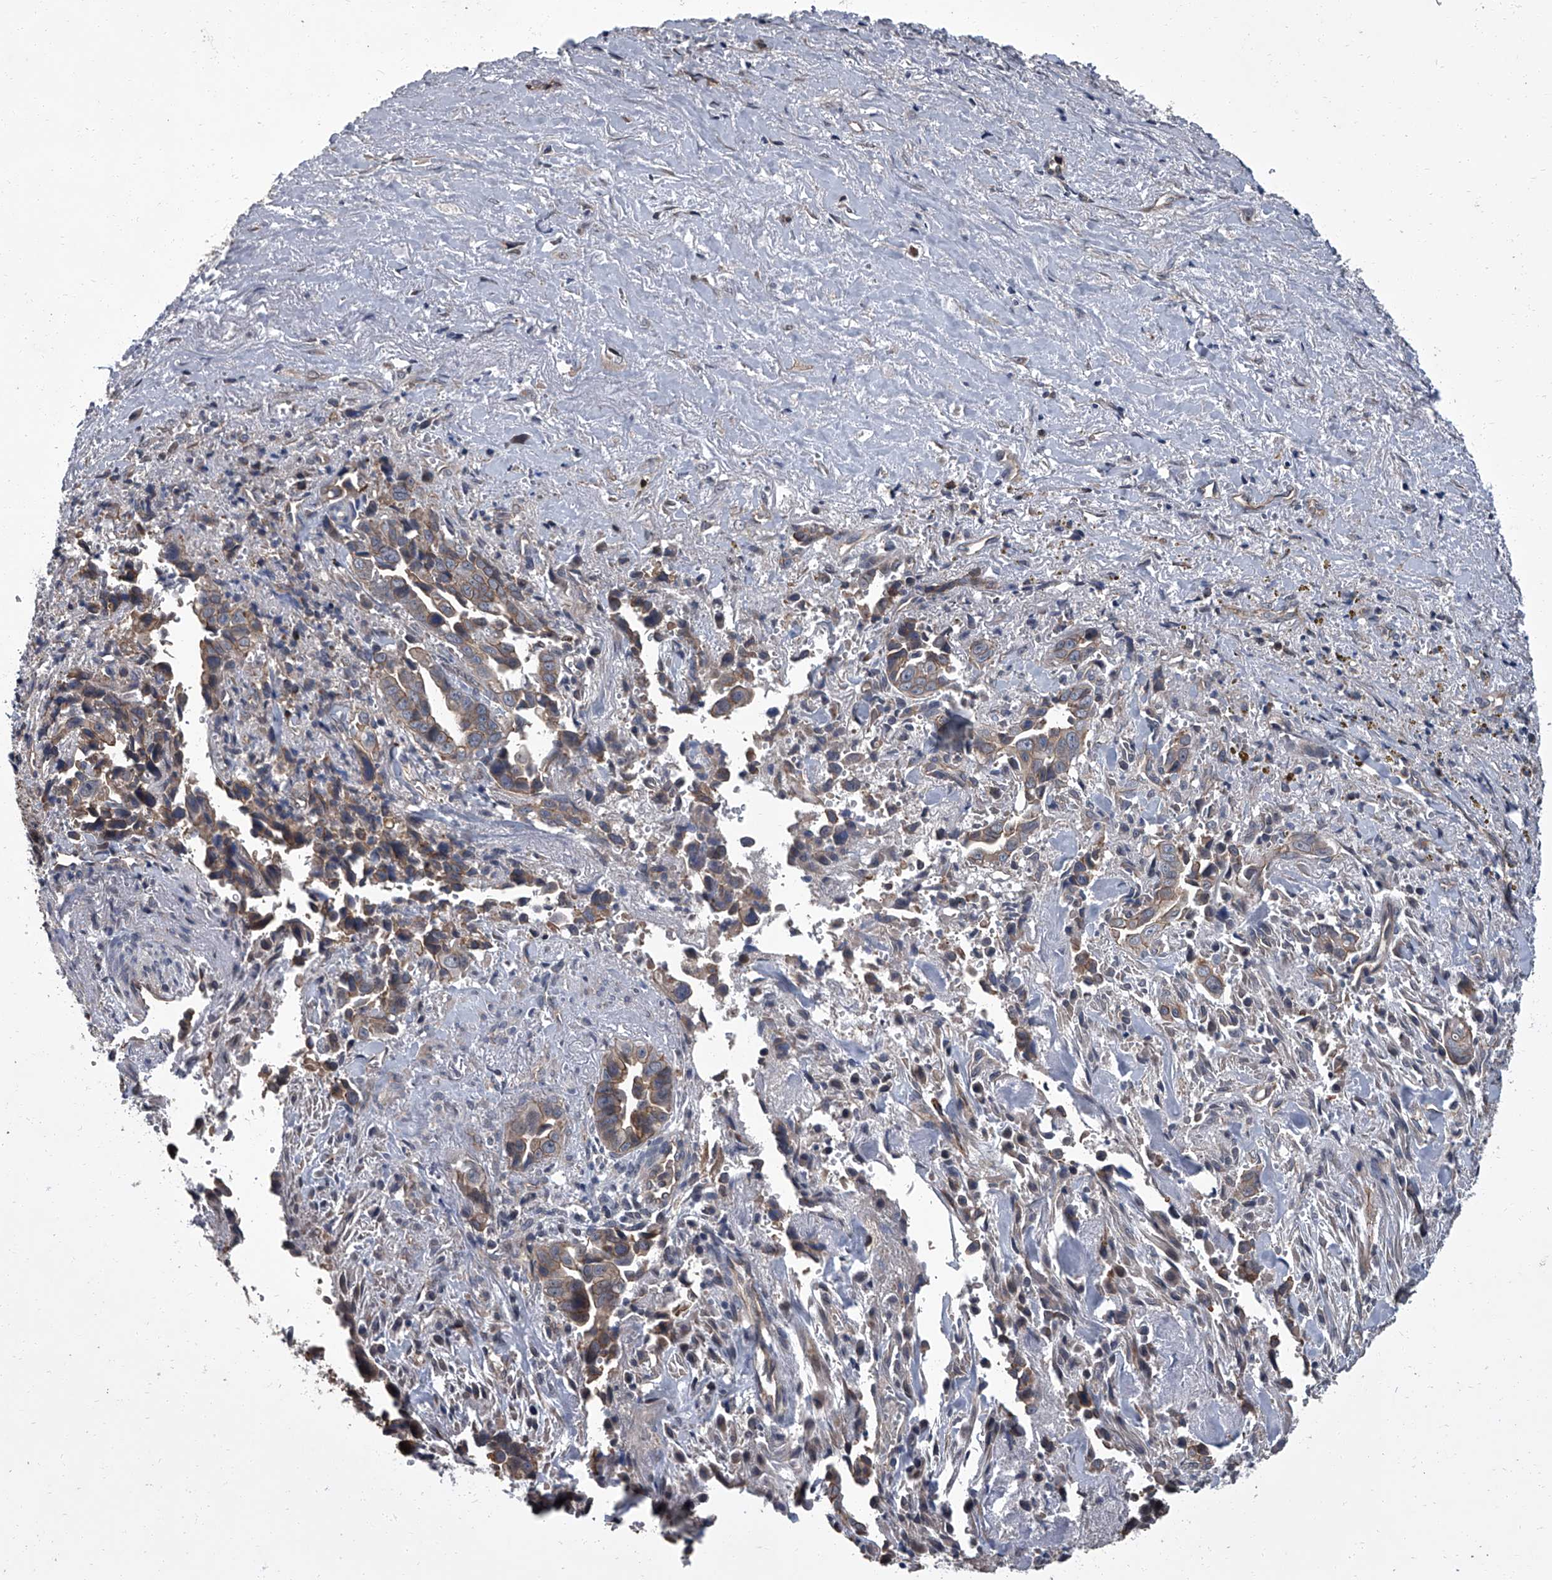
{"staining": {"intensity": "moderate", "quantity": "25%-75%", "location": "cytoplasmic/membranous"}, "tissue": "liver cancer", "cell_type": "Tumor cells", "image_type": "cancer", "snomed": [{"axis": "morphology", "description": "Cholangiocarcinoma"}, {"axis": "topography", "description": "Liver"}], "caption": "IHC of liver cancer (cholangiocarcinoma) displays medium levels of moderate cytoplasmic/membranous staining in approximately 25%-75% of tumor cells.", "gene": "SIRT4", "patient": {"sex": "female", "age": 79}}